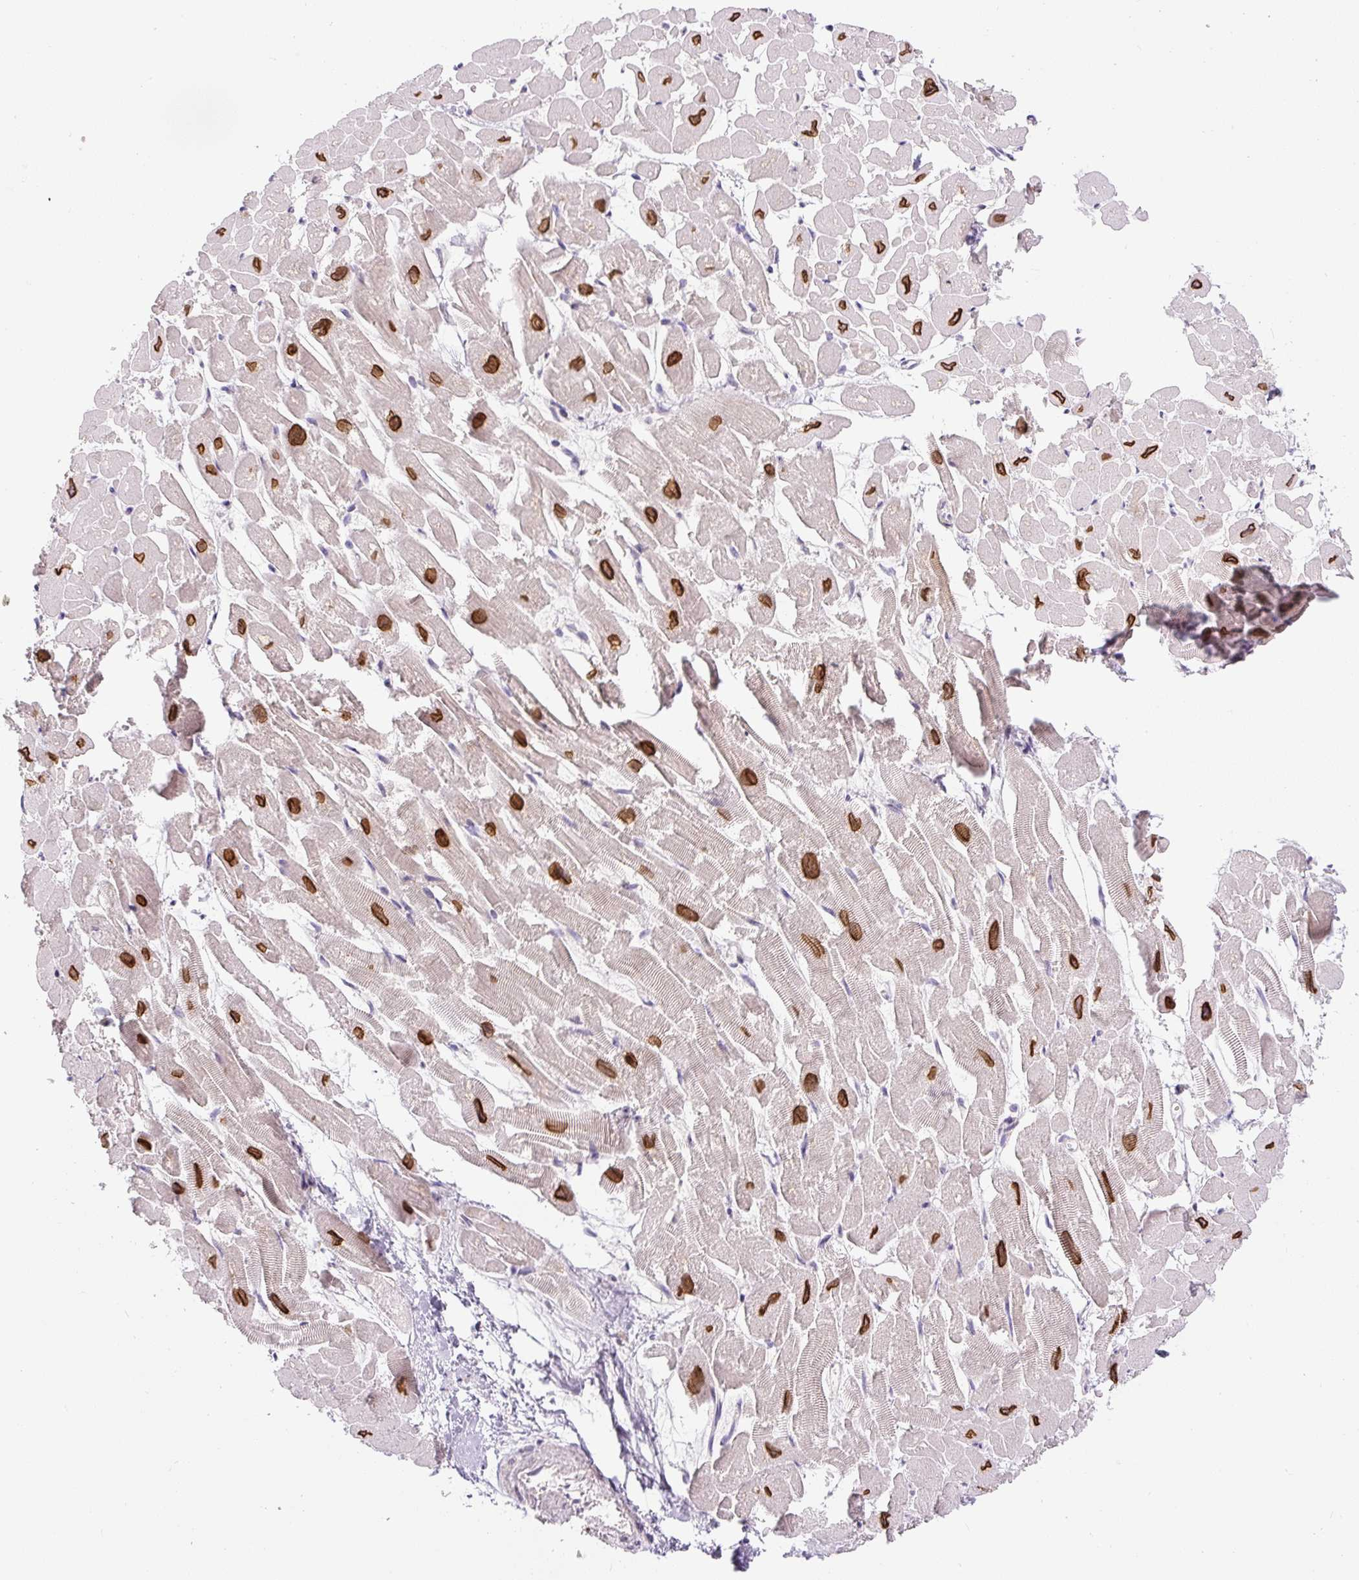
{"staining": {"intensity": "strong", "quantity": ">75%", "location": "cytoplasmic/membranous,nuclear"}, "tissue": "heart muscle", "cell_type": "Cardiomyocytes", "image_type": "normal", "snomed": [{"axis": "morphology", "description": "Normal tissue, NOS"}, {"axis": "topography", "description": "Heart"}], "caption": "Immunohistochemistry (IHC) photomicrograph of unremarkable heart muscle: human heart muscle stained using immunohistochemistry displays high levels of strong protein expression localized specifically in the cytoplasmic/membranous,nuclear of cardiomyocytes, appearing as a cytoplasmic/membranous,nuclear brown color.", "gene": "PCM1", "patient": {"sex": "male", "age": 54}}